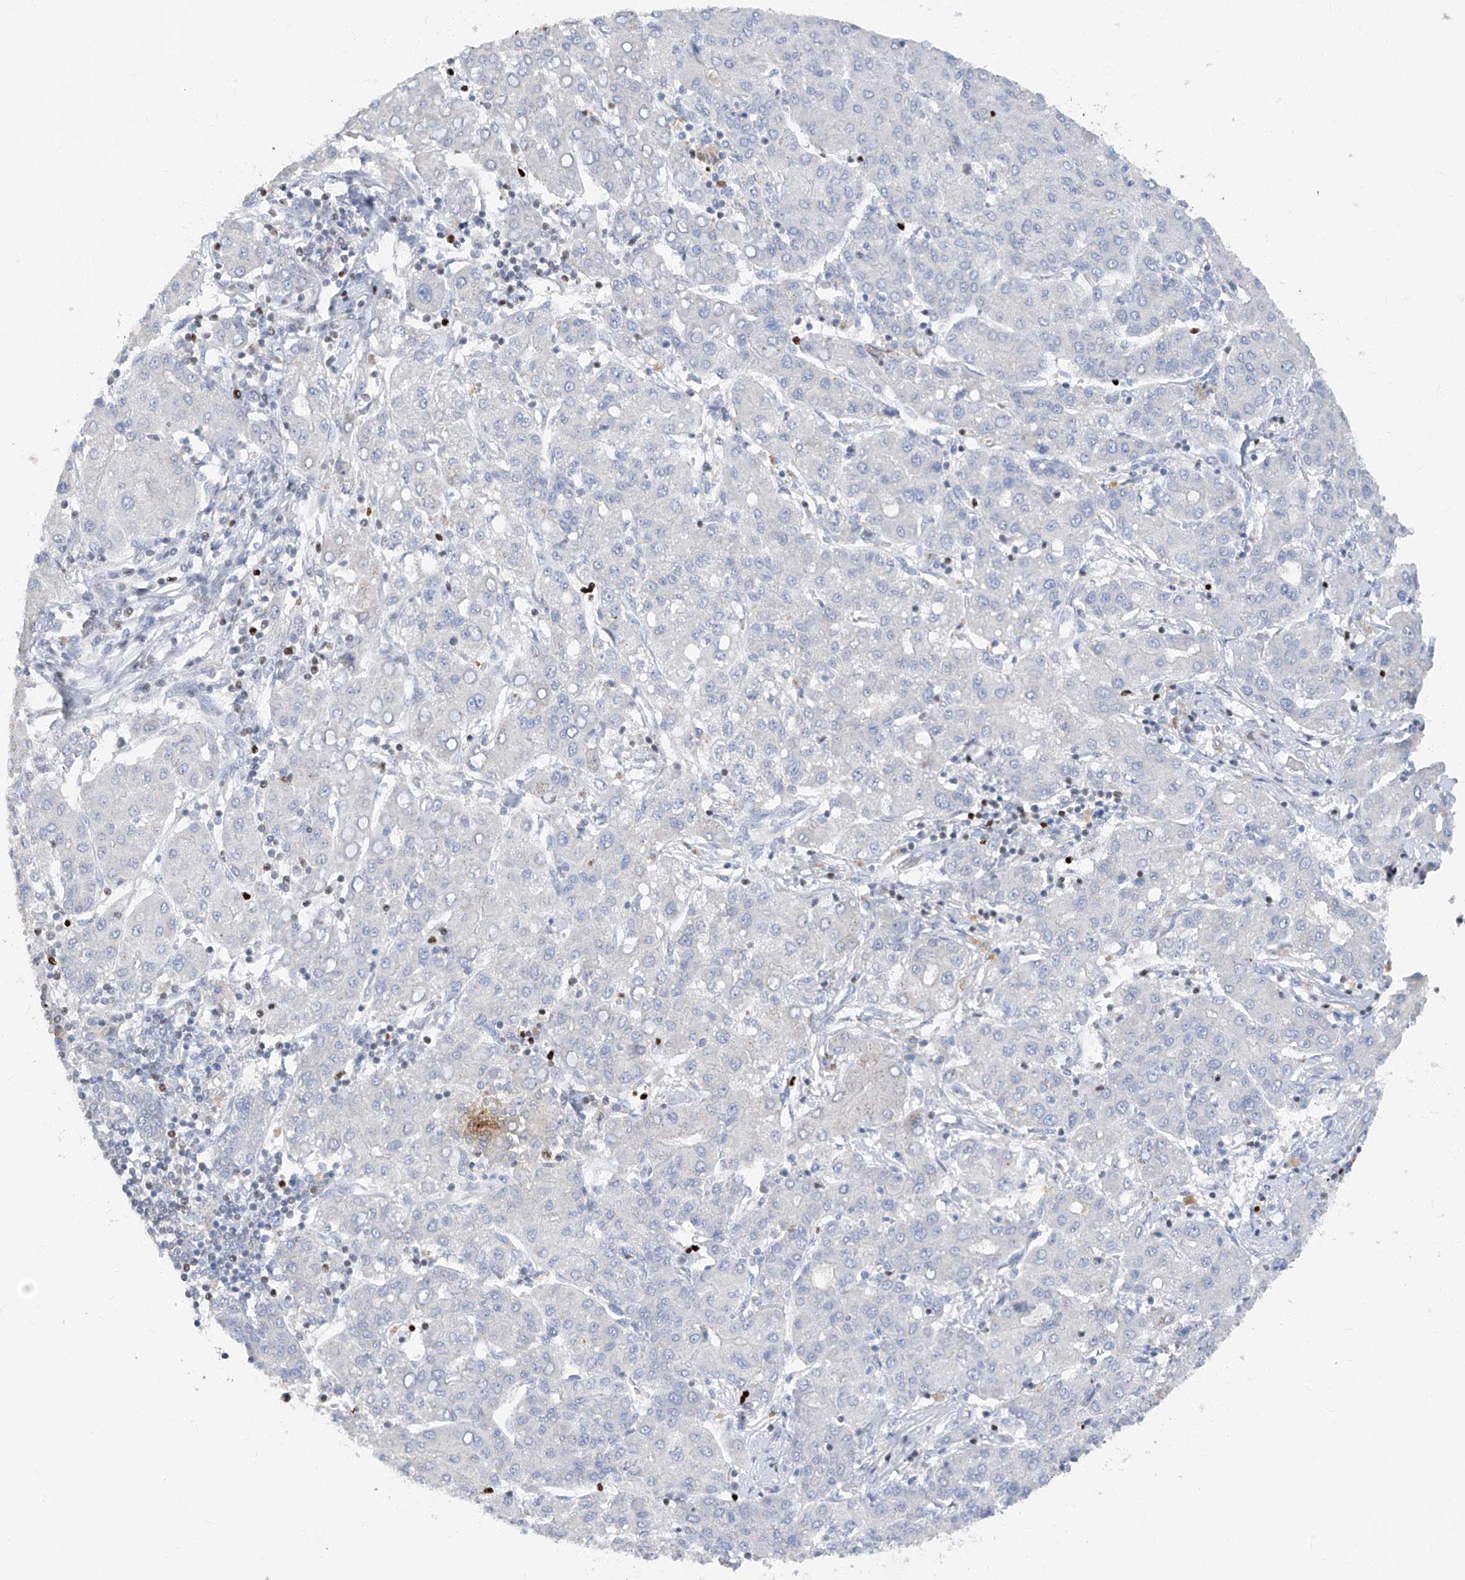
{"staining": {"intensity": "negative", "quantity": "none", "location": "none"}, "tissue": "liver cancer", "cell_type": "Tumor cells", "image_type": "cancer", "snomed": [{"axis": "morphology", "description": "Carcinoma, Hepatocellular, NOS"}, {"axis": "topography", "description": "Liver"}], "caption": "Immunohistochemistry (IHC) of human liver cancer shows no expression in tumor cells.", "gene": "TBX21", "patient": {"sex": "male", "age": 65}}